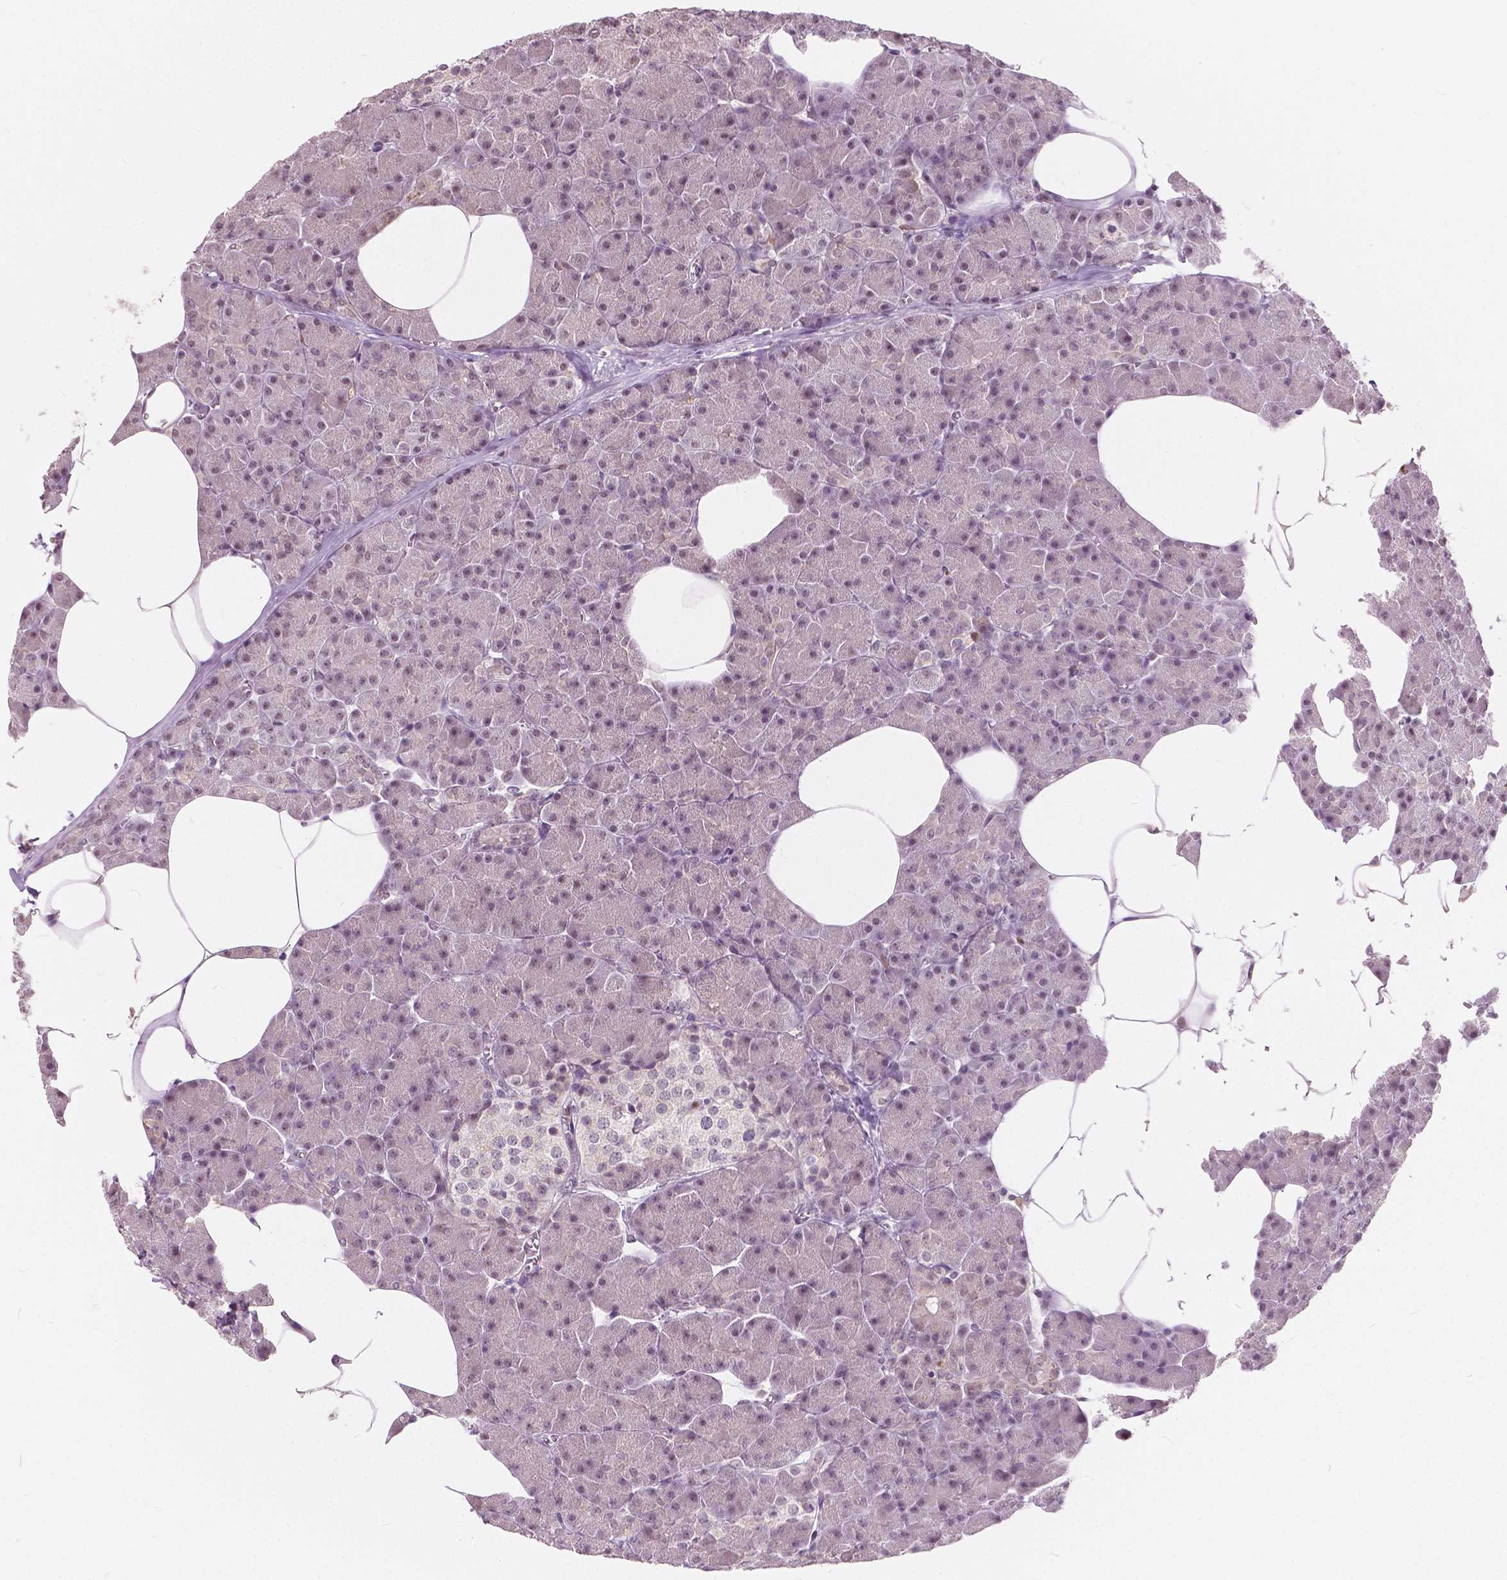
{"staining": {"intensity": "moderate", "quantity": "<25%", "location": "nuclear"}, "tissue": "pancreas", "cell_type": "Exocrine glandular cells", "image_type": "normal", "snomed": [{"axis": "morphology", "description": "Normal tissue, NOS"}, {"axis": "topography", "description": "Pancreas"}], "caption": "Protein expression analysis of benign pancreas demonstrates moderate nuclear staining in approximately <25% of exocrine glandular cells. Using DAB (3,3'-diaminobenzidine) (brown) and hematoxylin (blue) stains, captured at high magnification using brightfield microscopy.", "gene": "DLX6", "patient": {"sex": "female", "age": 45}}